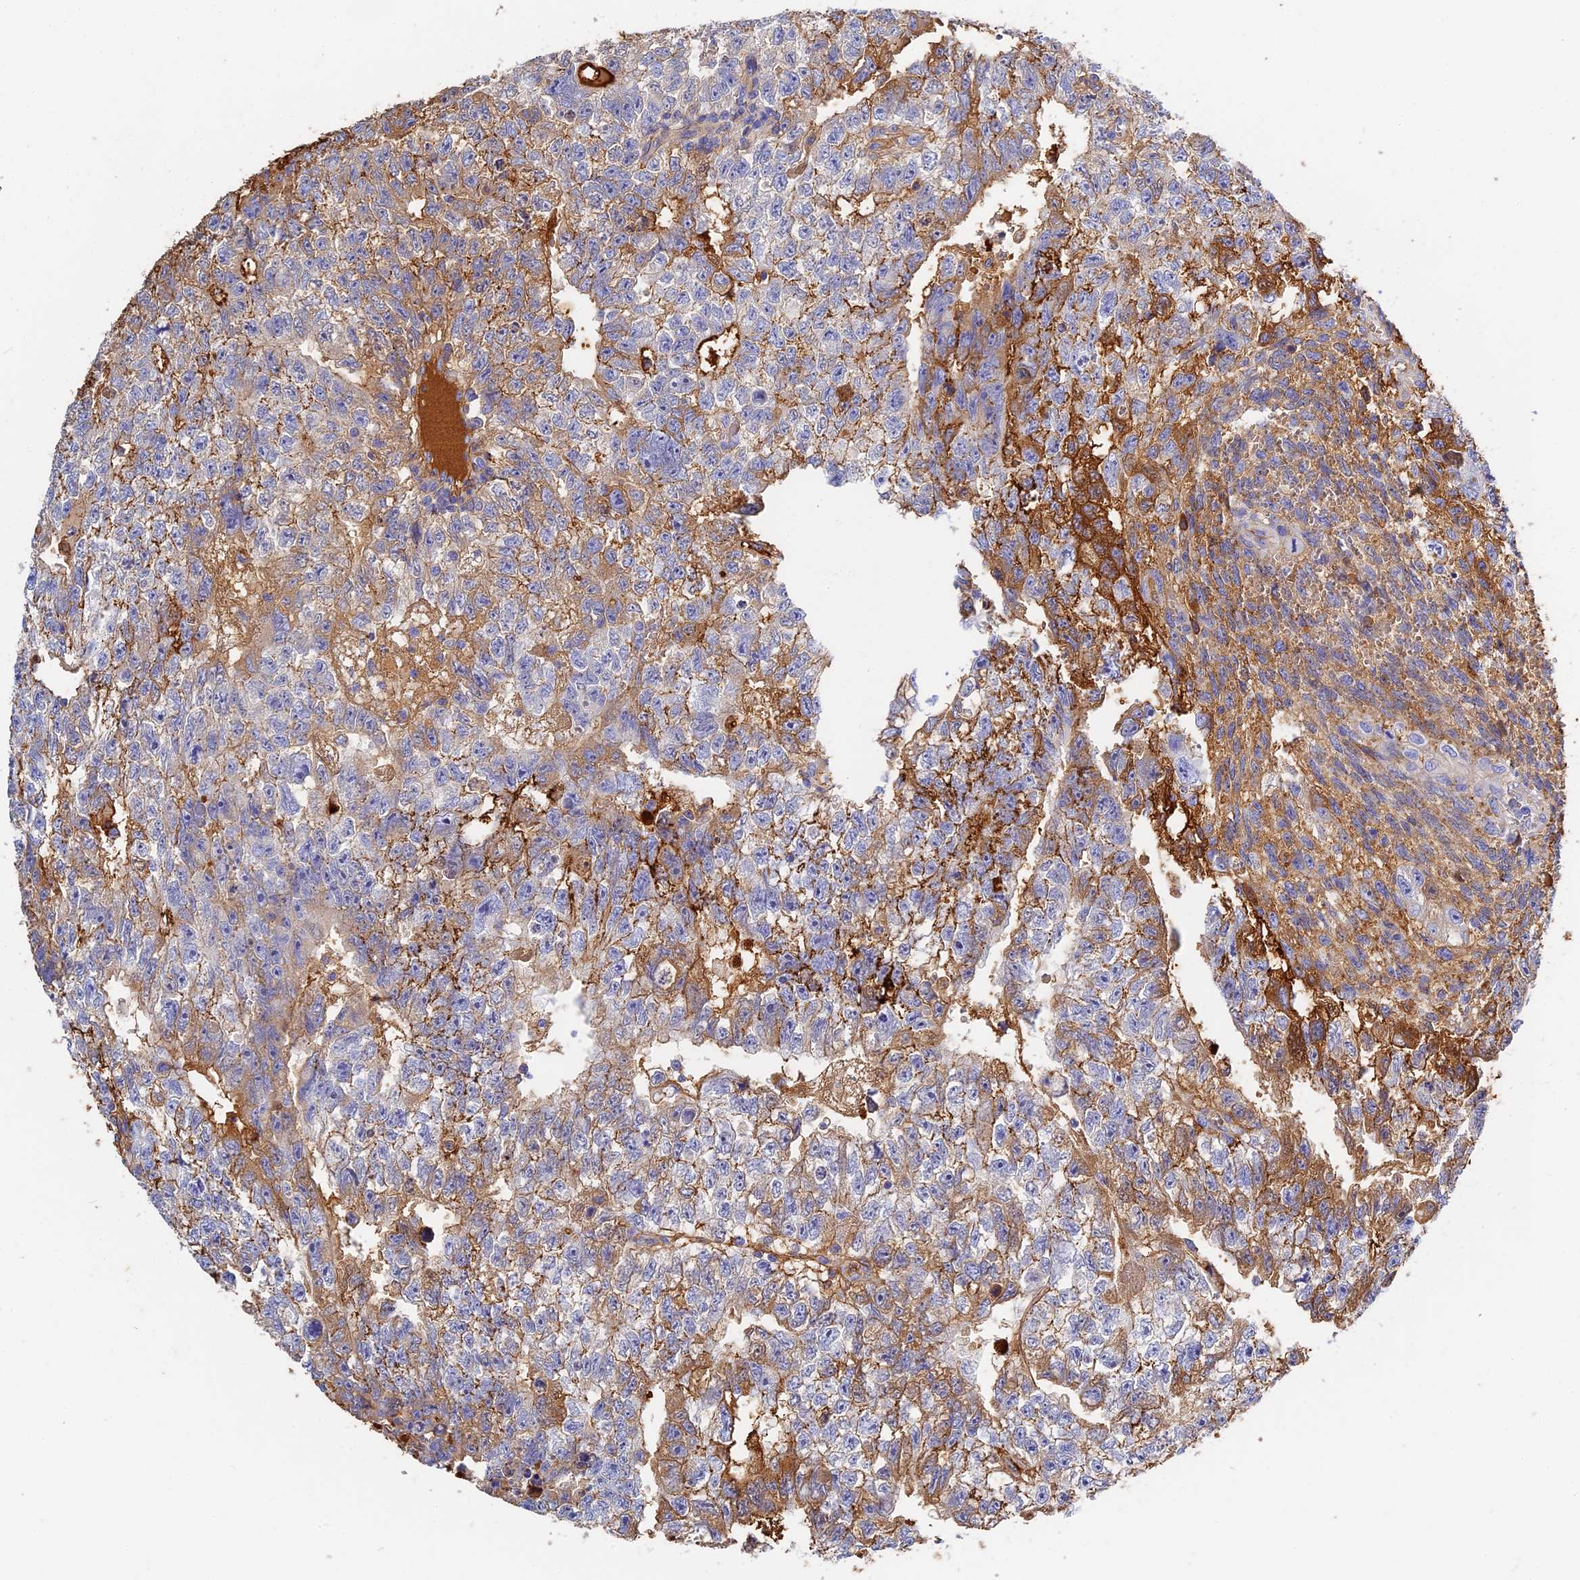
{"staining": {"intensity": "moderate", "quantity": "<25%", "location": "cytoplasmic/membranous"}, "tissue": "testis cancer", "cell_type": "Tumor cells", "image_type": "cancer", "snomed": [{"axis": "morphology", "description": "Carcinoma, Embryonal, NOS"}, {"axis": "topography", "description": "Testis"}], "caption": "This photomicrograph reveals immunohistochemistry staining of testis cancer (embryonal carcinoma), with low moderate cytoplasmic/membranous staining in about <25% of tumor cells.", "gene": "ITIH1", "patient": {"sex": "male", "age": 26}}